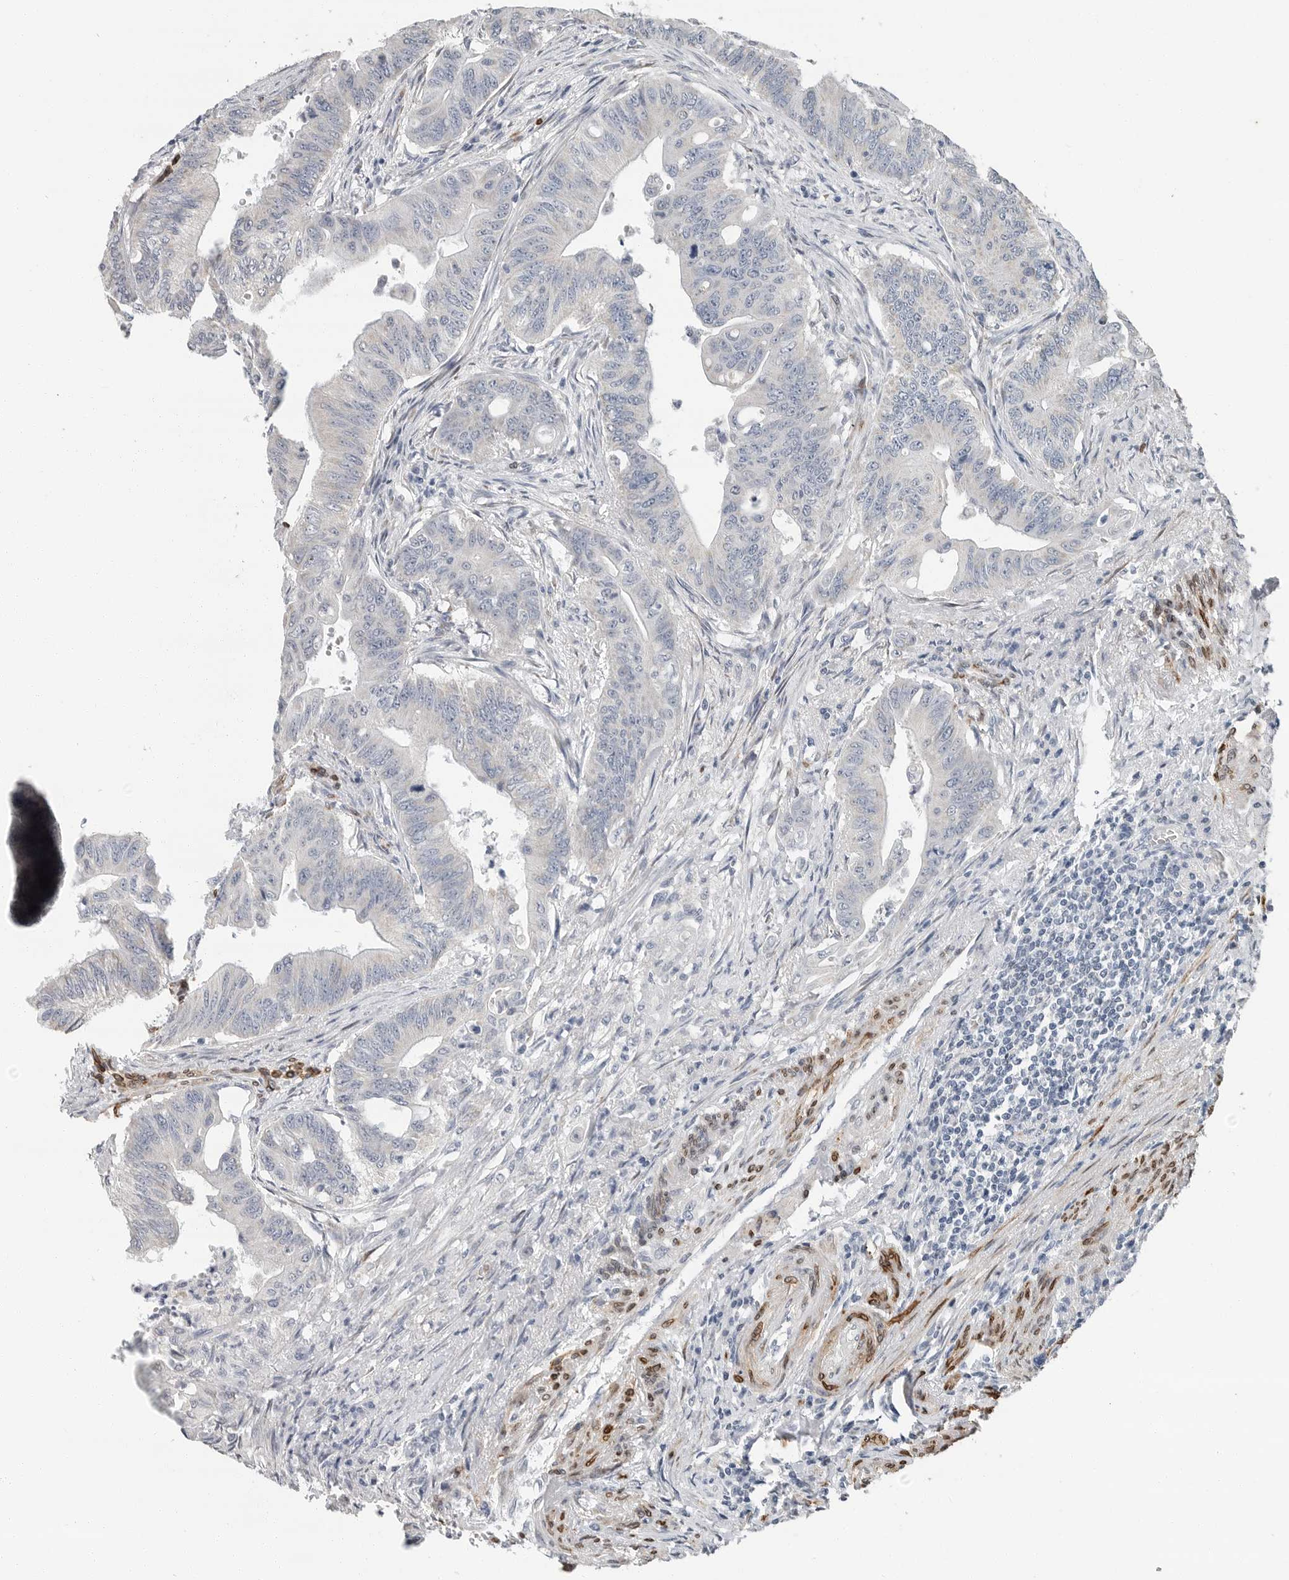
{"staining": {"intensity": "negative", "quantity": "none", "location": "none"}, "tissue": "colorectal cancer", "cell_type": "Tumor cells", "image_type": "cancer", "snomed": [{"axis": "morphology", "description": "Adenoma, NOS"}, {"axis": "morphology", "description": "Adenocarcinoma, NOS"}, {"axis": "topography", "description": "Colon"}], "caption": "This photomicrograph is of adenocarcinoma (colorectal) stained with immunohistochemistry (IHC) to label a protein in brown with the nuclei are counter-stained blue. There is no expression in tumor cells. (Stains: DAB (3,3'-diaminobenzidine) IHC with hematoxylin counter stain, Microscopy: brightfield microscopy at high magnification).", "gene": "PLN", "patient": {"sex": "male", "age": 79}}